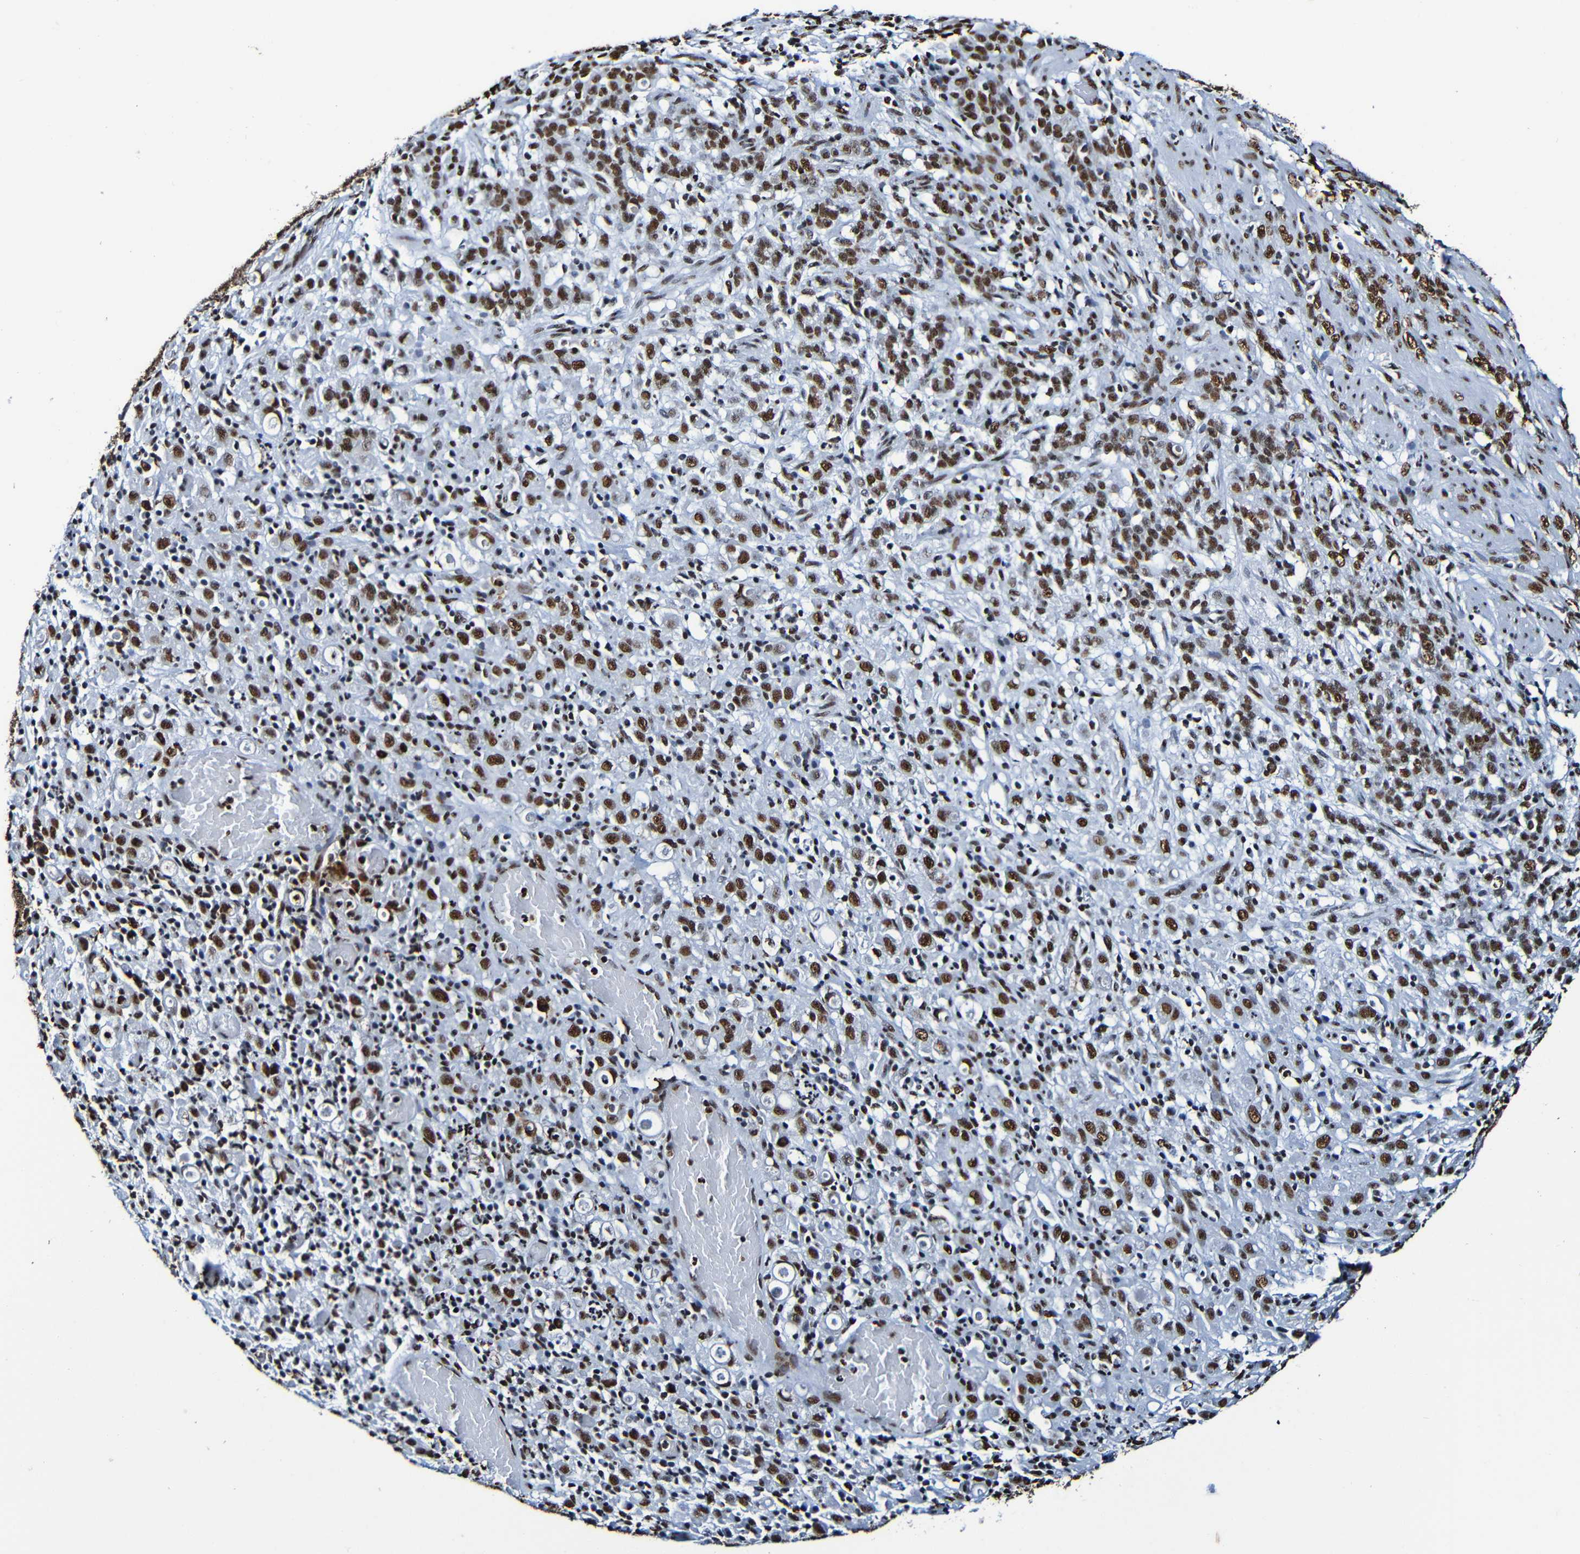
{"staining": {"intensity": "strong", "quantity": ">75%", "location": "nuclear"}, "tissue": "stomach cancer", "cell_type": "Tumor cells", "image_type": "cancer", "snomed": [{"axis": "morphology", "description": "Adenocarcinoma, NOS"}, {"axis": "topography", "description": "Stomach, lower"}], "caption": "Tumor cells display strong nuclear staining in about >75% of cells in adenocarcinoma (stomach).", "gene": "SRSF3", "patient": {"sex": "male", "age": 88}}